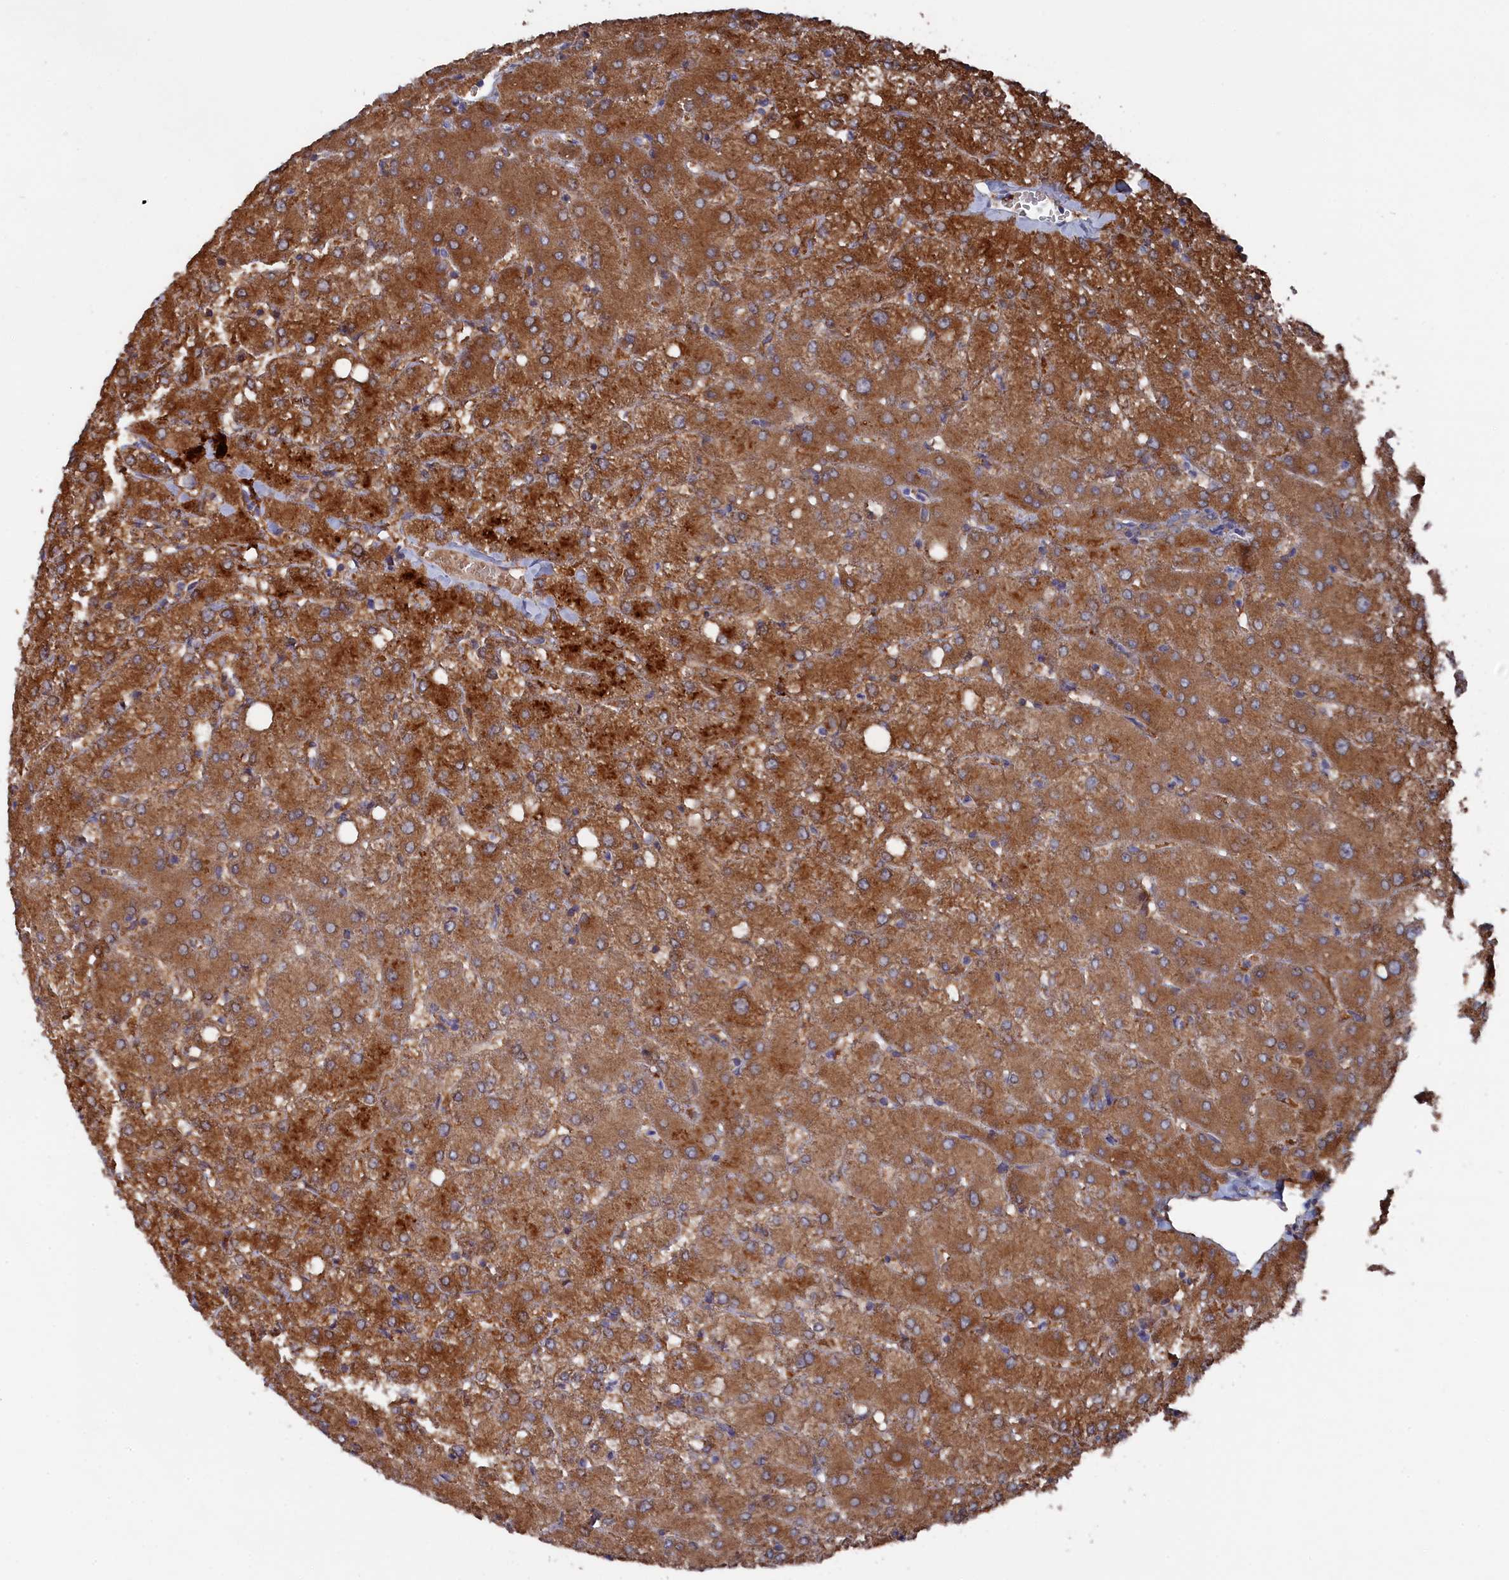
{"staining": {"intensity": "moderate", "quantity": "<25%", "location": "cytoplasmic/membranous"}, "tissue": "liver", "cell_type": "Cholangiocytes", "image_type": "normal", "snomed": [{"axis": "morphology", "description": "Normal tissue, NOS"}, {"axis": "topography", "description": "Liver"}], "caption": "Human liver stained with a brown dye reveals moderate cytoplasmic/membranous positive expression in approximately <25% of cholangiocytes.", "gene": "SMG9", "patient": {"sex": "female", "age": 54}}